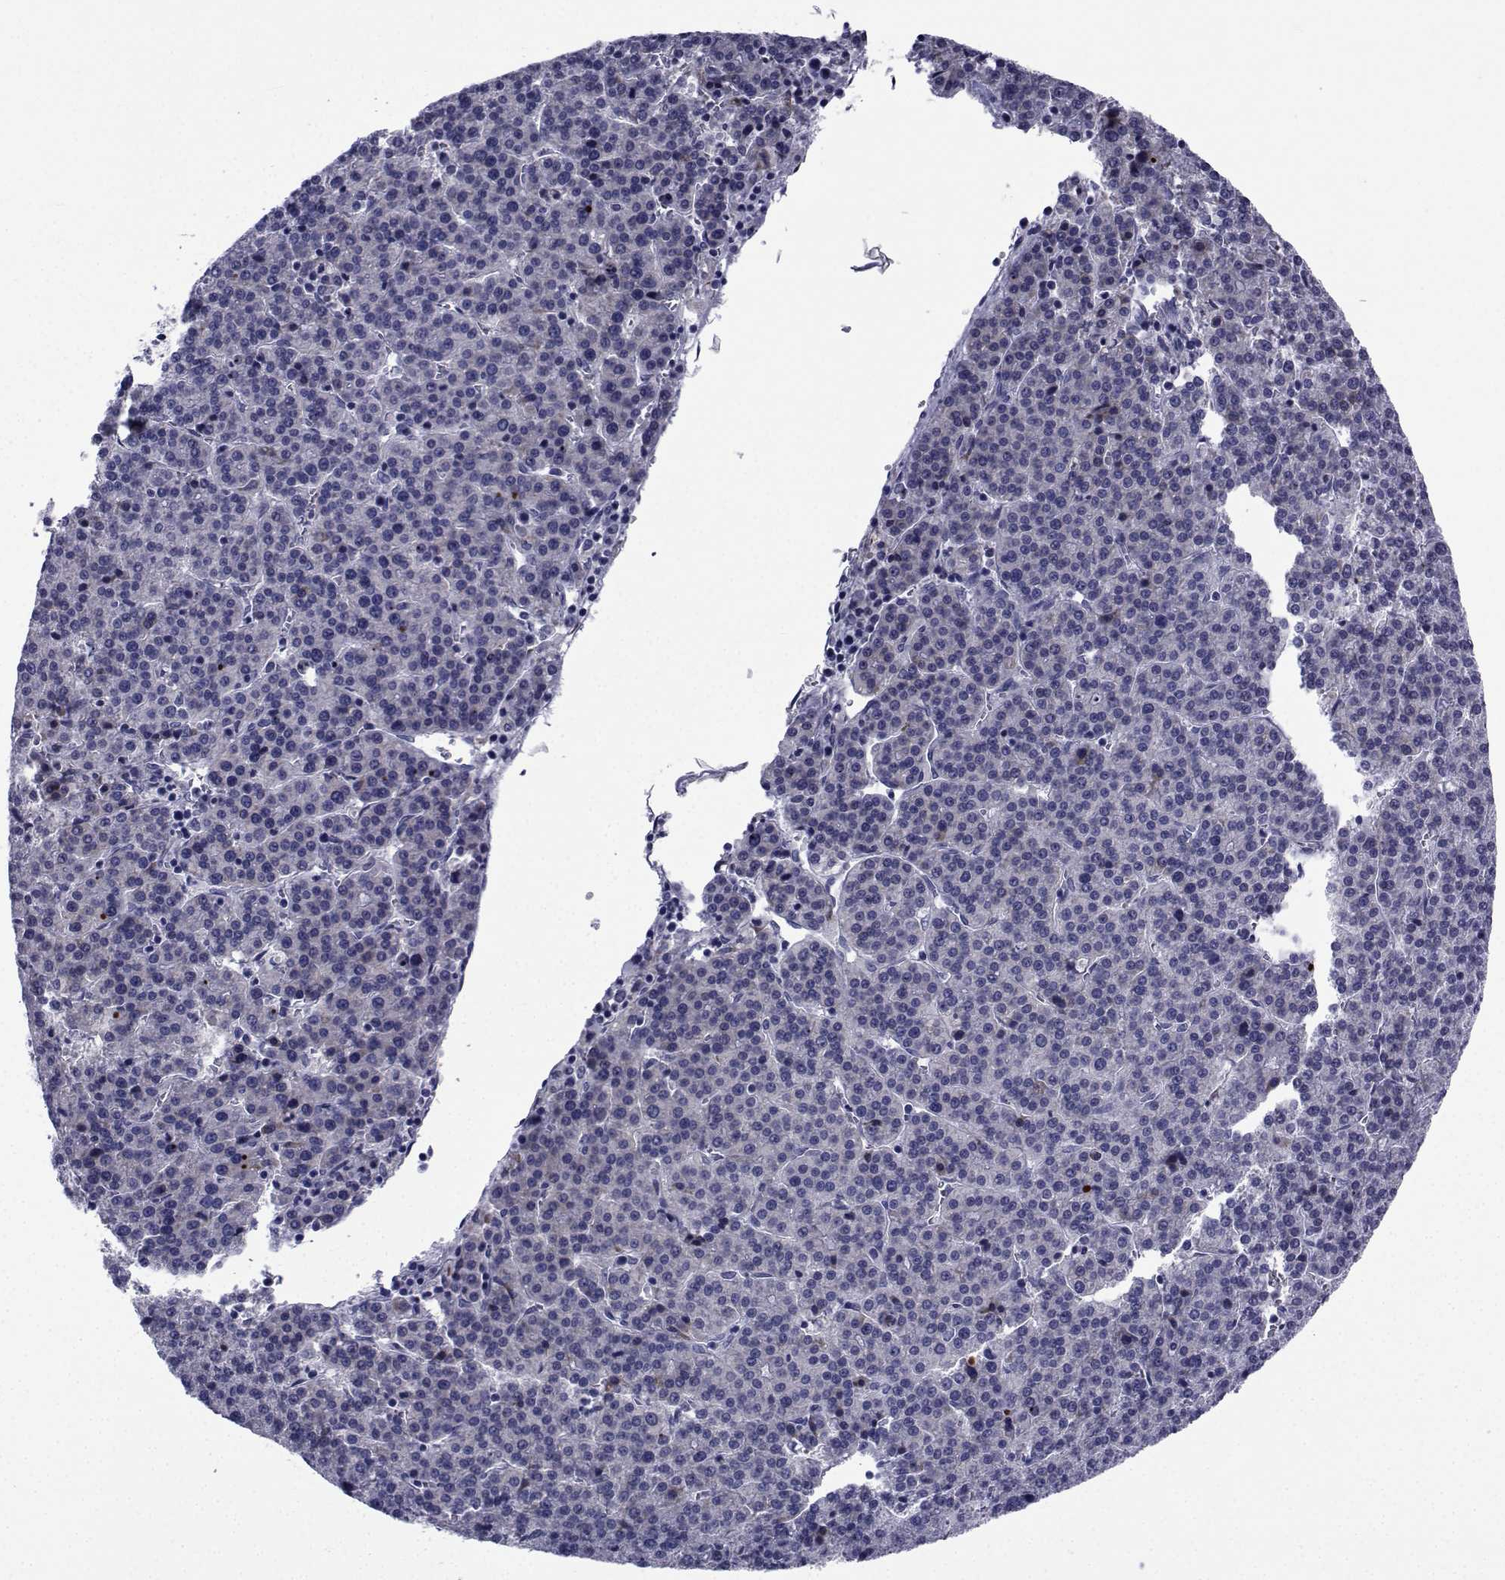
{"staining": {"intensity": "negative", "quantity": "none", "location": "none"}, "tissue": "liver cancer", "cell_type": "Tumor cells", "image_type": "cancer", "snomed": [{"axis": "morphology", "description": "Carcinoma, Hepatocellular, NOS"}, {"axis": "topography", "description": "Liver"}], "caption": "Tumor cells show no significant protein positivity in liver hepatocellular carcinoma.", "gene": "ROPN1", "patient": {"sex": "female", "age": 58}}